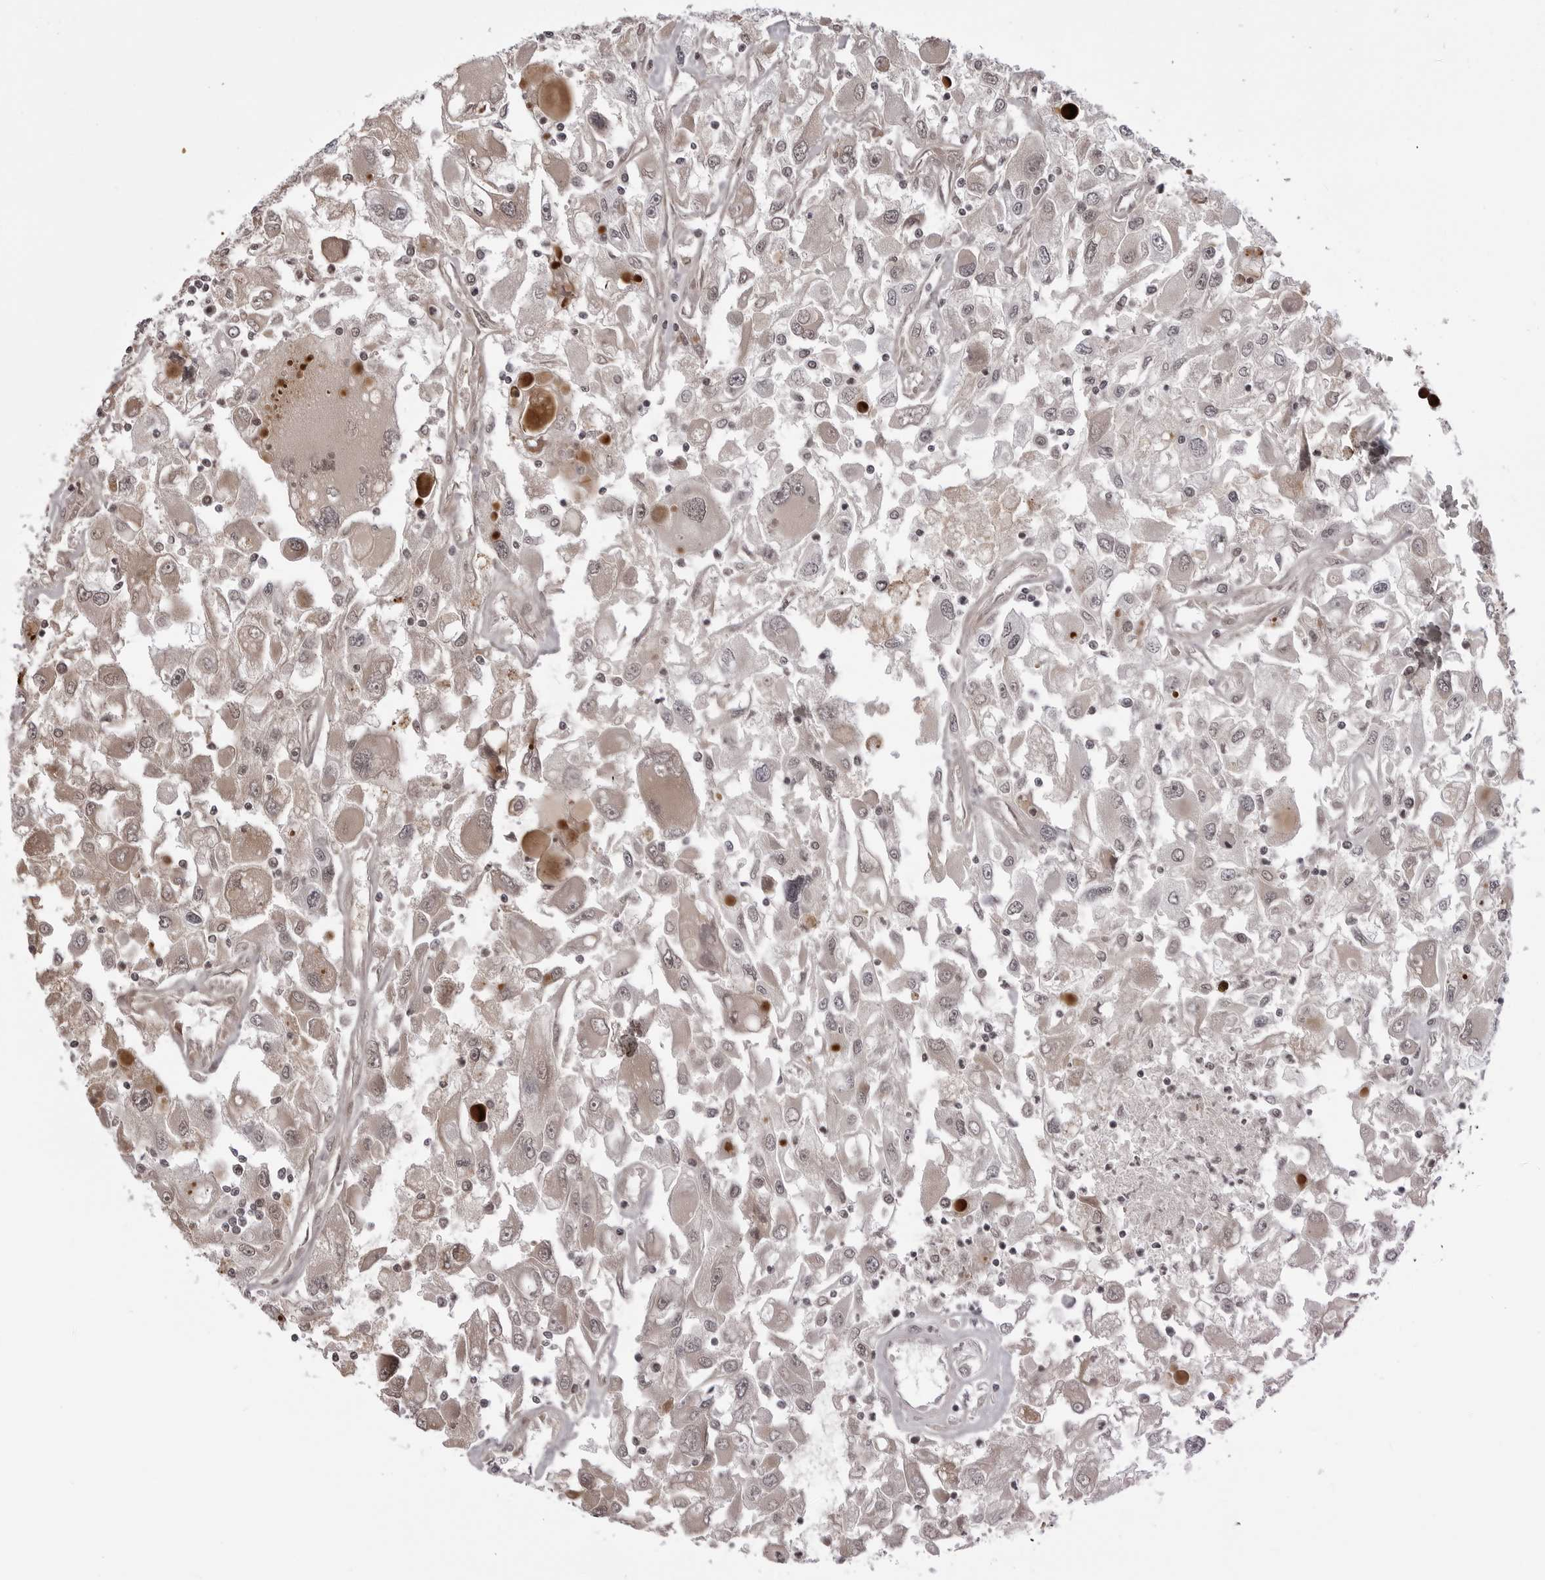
{"staining": {"intensity": "weak", "quantity": "25%-75%", "location": "nuclear"}, "tissue": "renal cancer", "cell_type": "Tumor cells", "image_type": "cancer", "snomed": [{"axis": "morphology", "description": "Adenocarcinoma, NOS"}, {"axis": "topography", "description": "Kidney"}], "caption": "Approximately 25%-75% of tumor cells in renal adenocarcinoma demonstrate weak nuclear protein staining as visualized by brown immunohistochemical staining.", "gene": "PHF3", "patient": {"sex": "female", "age": 52}}